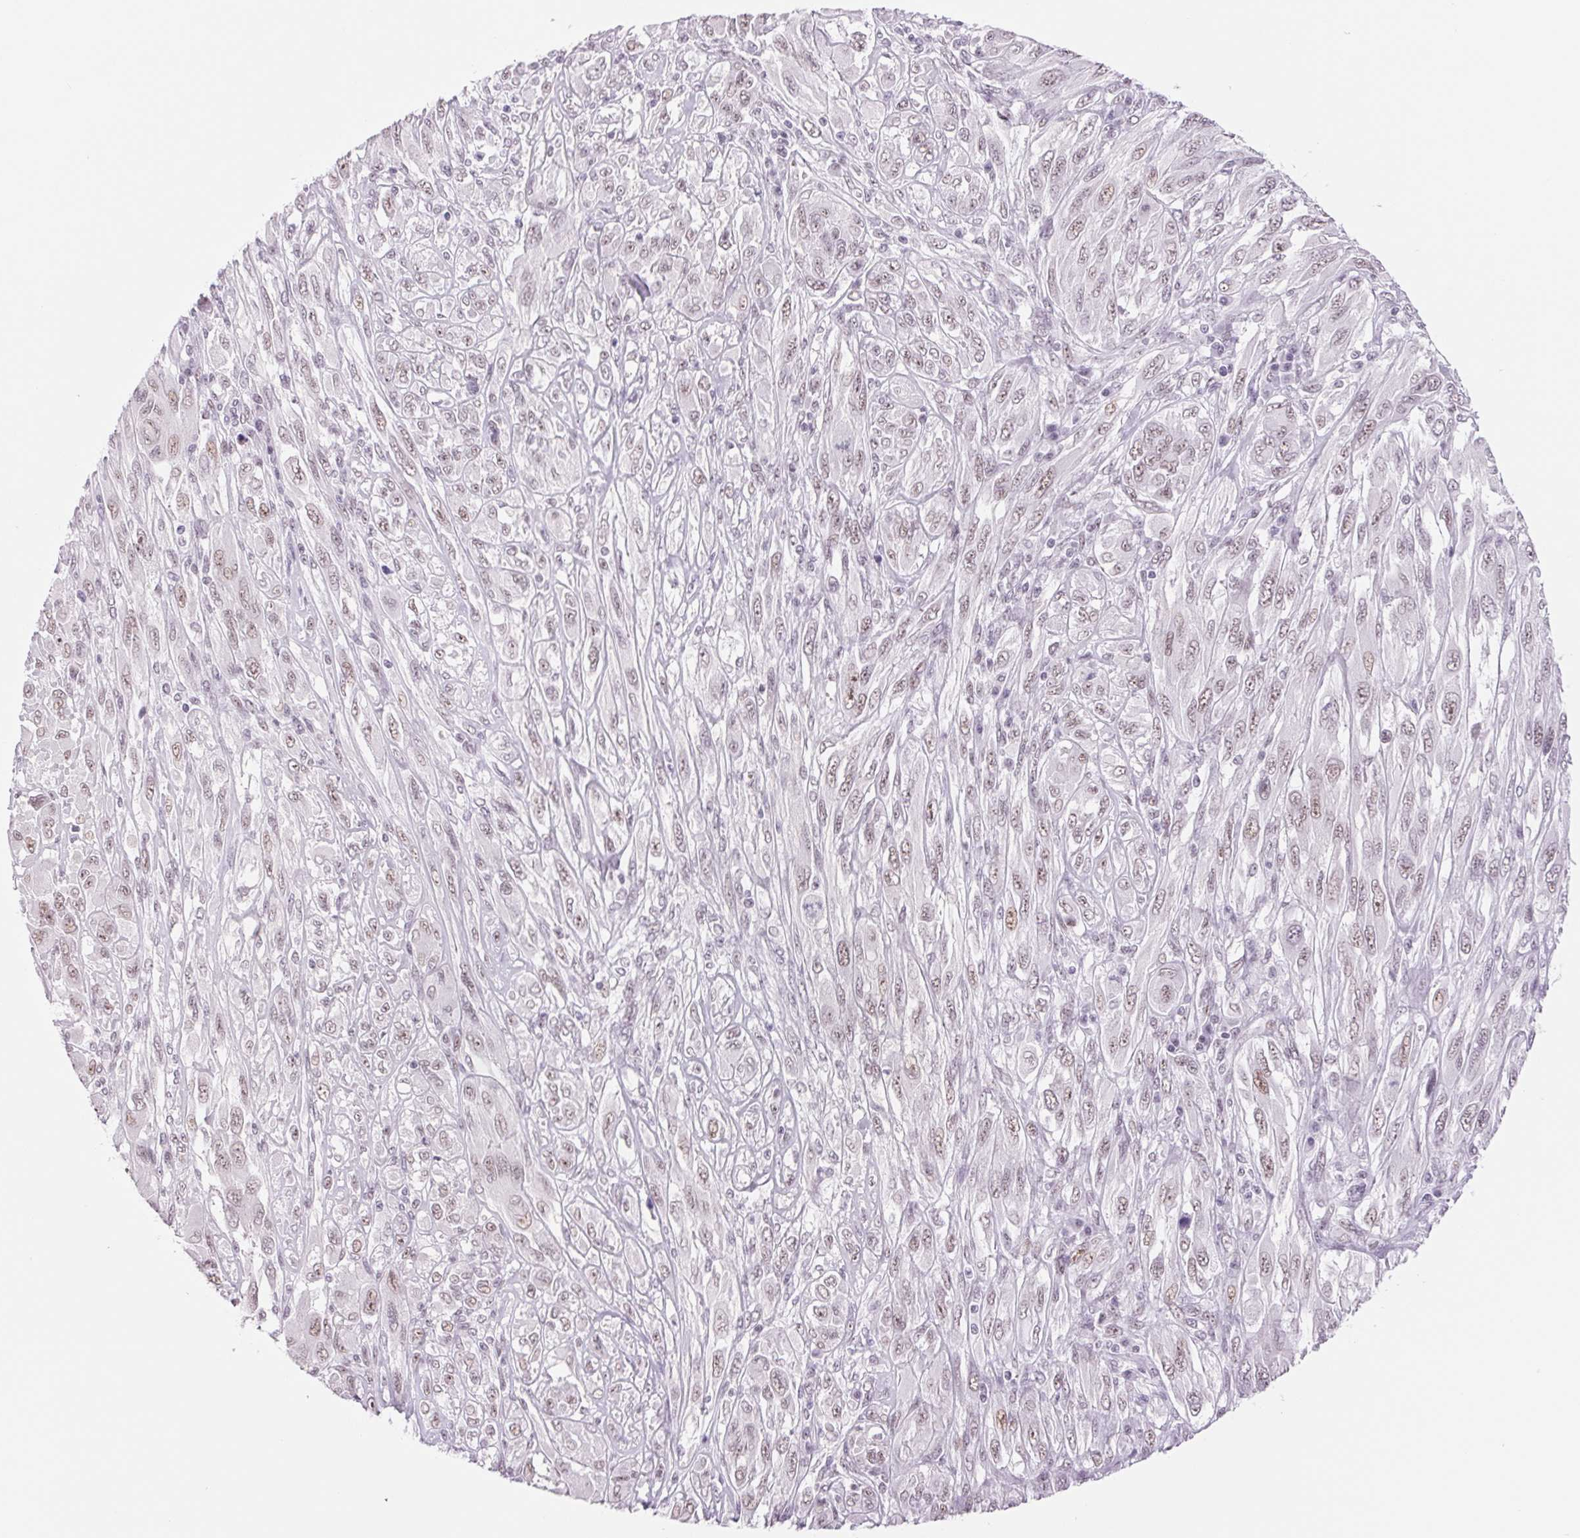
{"staining": {"intensity": "weak", "quantity": "25%-75%", "location": "nuclear"}, "tissue": "melanoma", "cell_type": "Tumor cells", "image_type": "cancer", "snomed": [{"axis": "morphology", "description": "Malignant melanoma, NOS"}, {"axis": "topography", "description": "Skin"}], "caption": "Protein expression by immunohistochemistry (IHC) shows weak nuclear expression in about 25%-75% of tumor cells in melanoma.", "gene": "ZC3H14", "patient": {"sex": "female", "age": 91}}